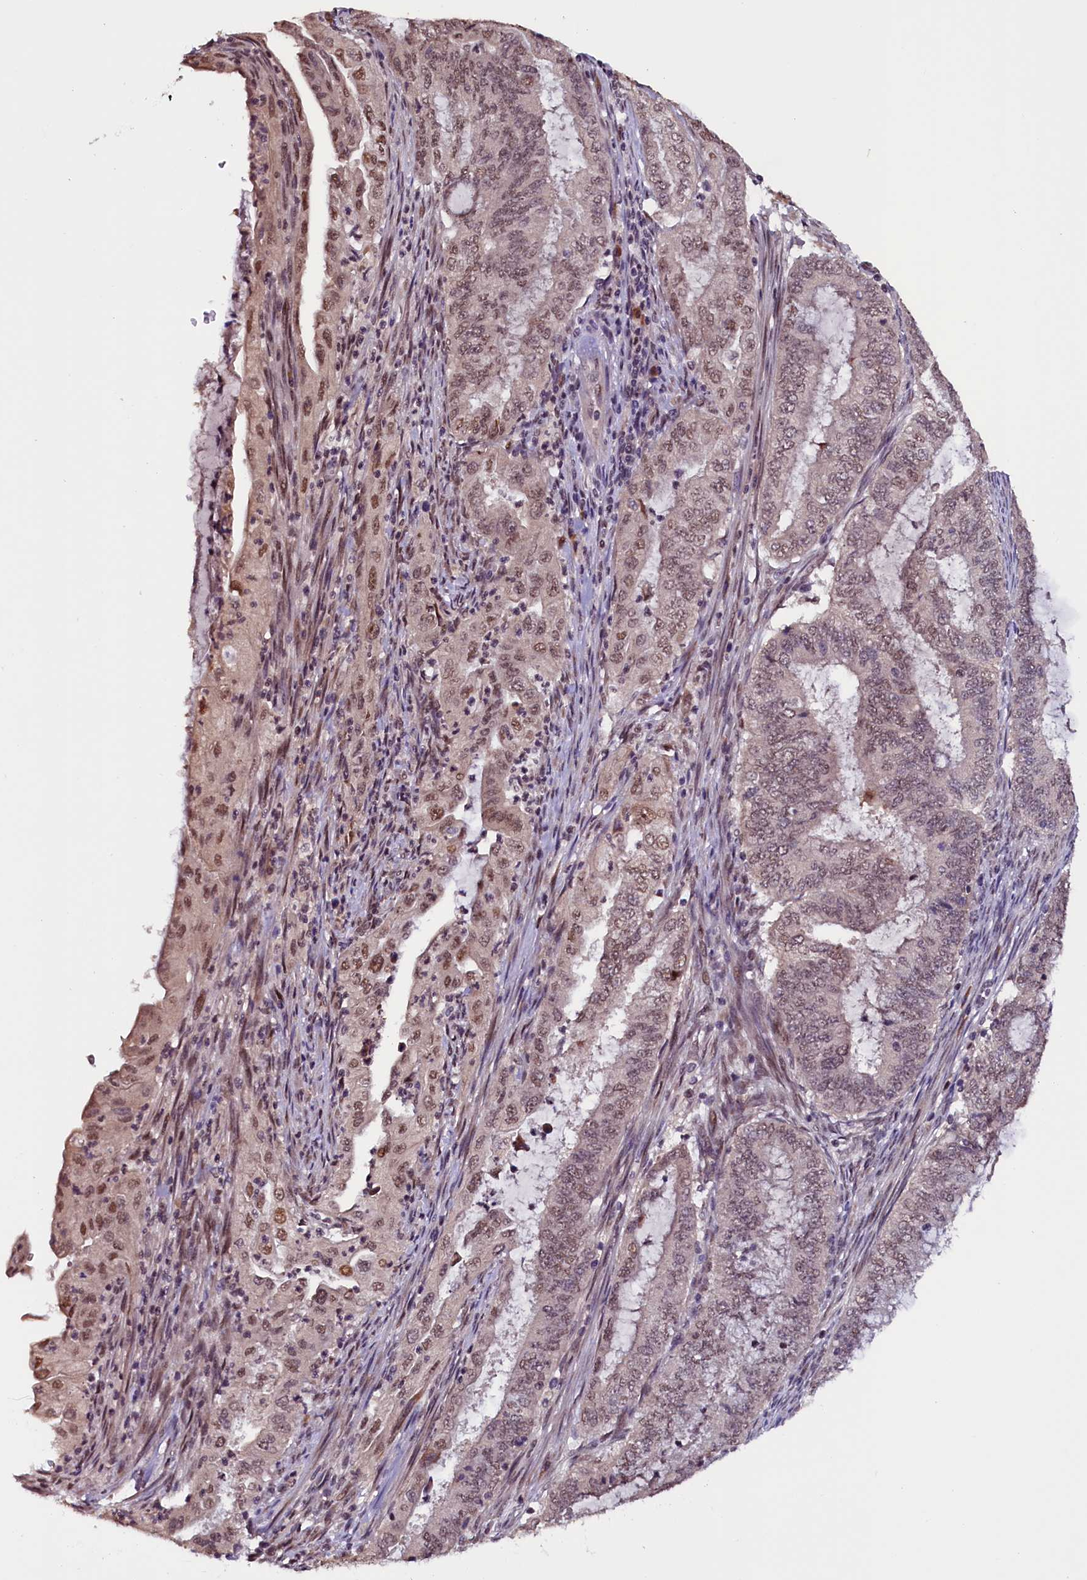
{"staining": {"intensity": "moderate", "quantity": ">75%", "location": "nuclear"}, "tissue": "endometrial cancer", "cell_type": "Tumor cells", "image_type": "cancer", "snomed": [{"axis": "morphology", "description": "Adenocarcinoma, NOS"}, {"axis": "topography", "description": "Endometrium"}], "caption": "The micrograph shows immunohistochemical staining of endometrial cancer. There is moderate nuclear staining is appreciated in about >75% of tumor cells. (IHC, brightfield microscopy, high magnification).", "gene": "RNMT", "patient": {"sex": "female", "age": 51}}